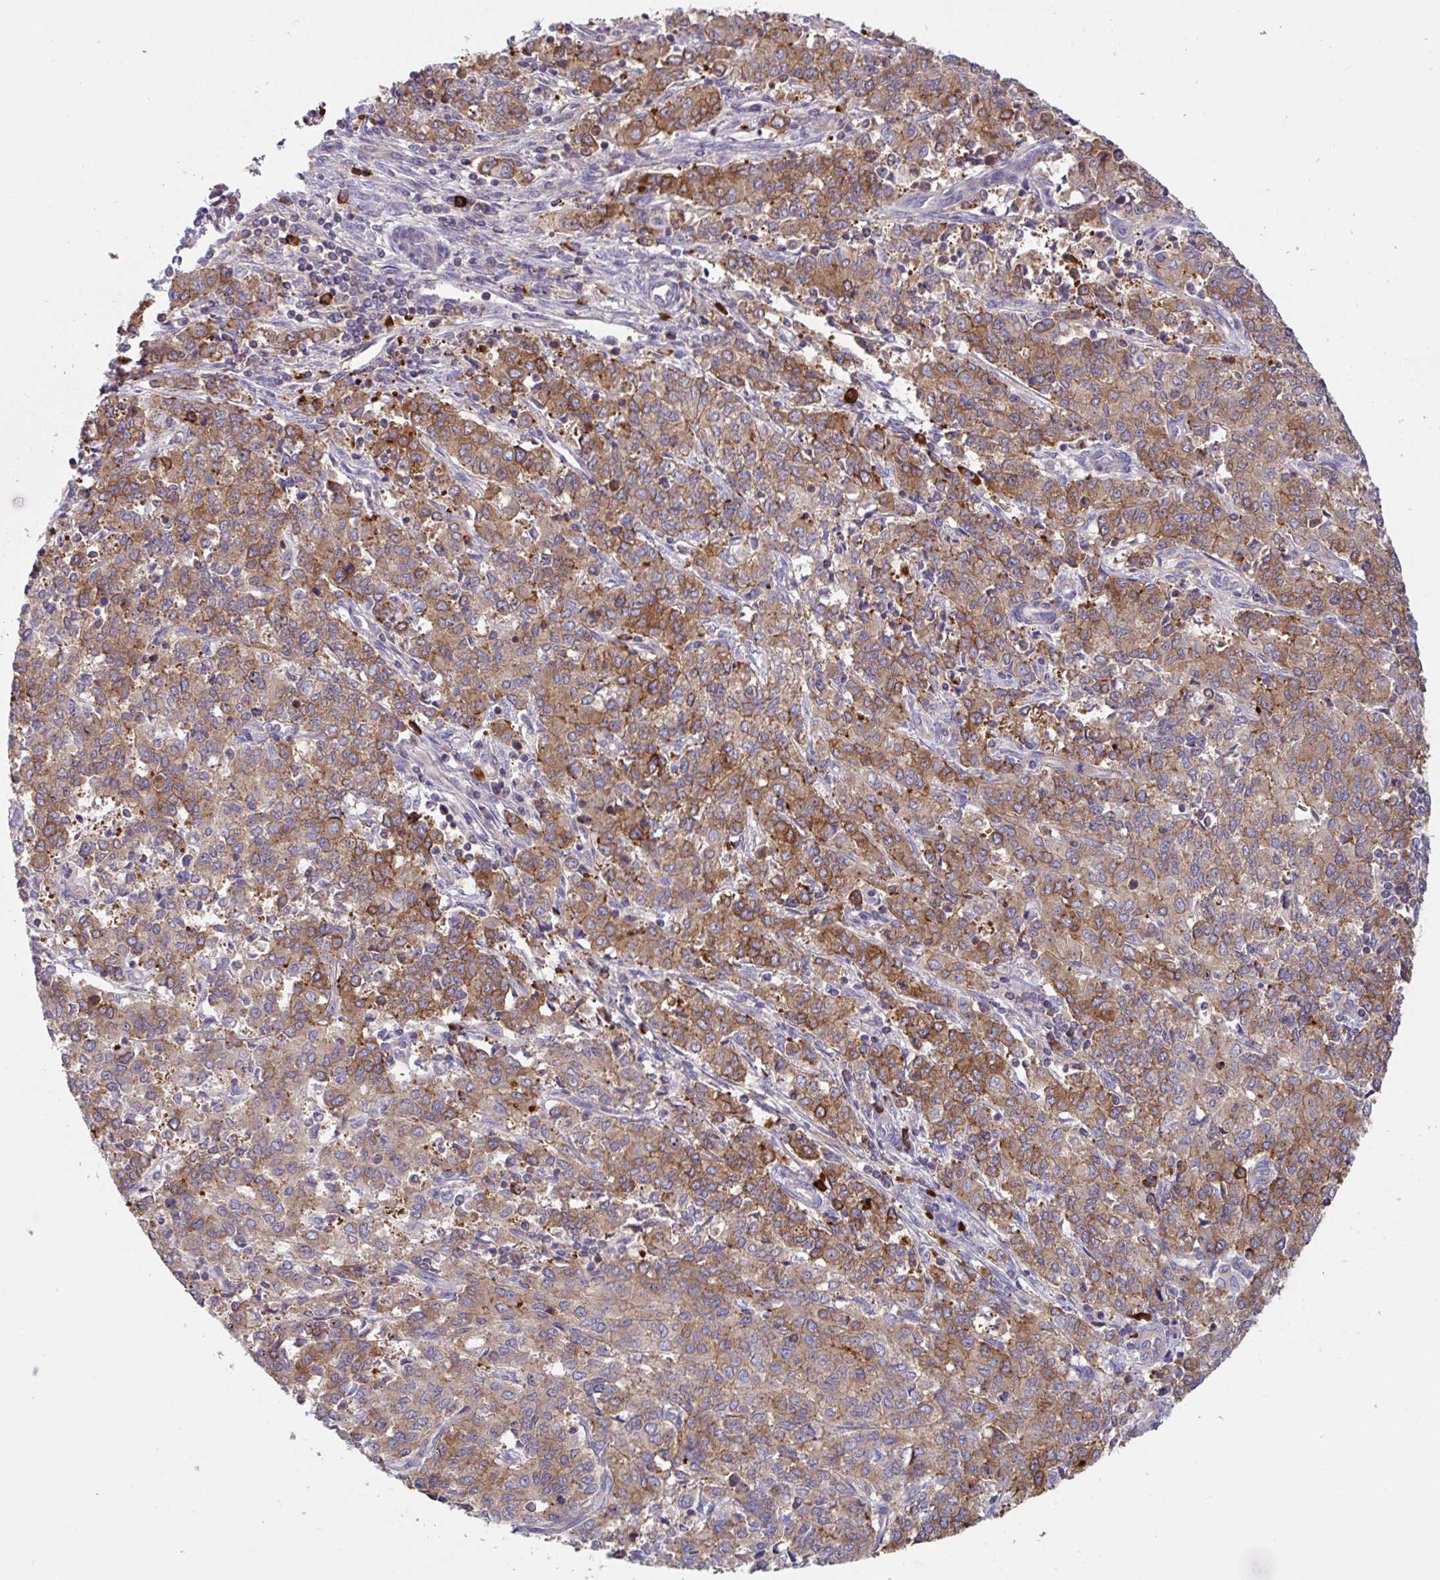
{"staining": {"intensity": "strong", "quantity": "25%-75%", "location": "cytoplasmic/membranous"}, "tissue": "endometrial cancer", "cell_type": "Tumor cells", "image_type": "cancer", "snomed": [{"axis": "morphology", "description": "Adenocarcinoma, NOS"}, {"axis": "topography", "description": "Endometrium"}], "caption": "Immunohistochemical staining of adenocarcinoma (endometrial) shows high levels of strong cytoplasmic/membranous protein staining in about 25%-75% of tumor cells. Using DAB (brown) and hematoxylin (blue) stains, captured at high magnification using brightfield microscopy.", "gene": "YARS2", "patient": {"sex": "female", "age": 50}}